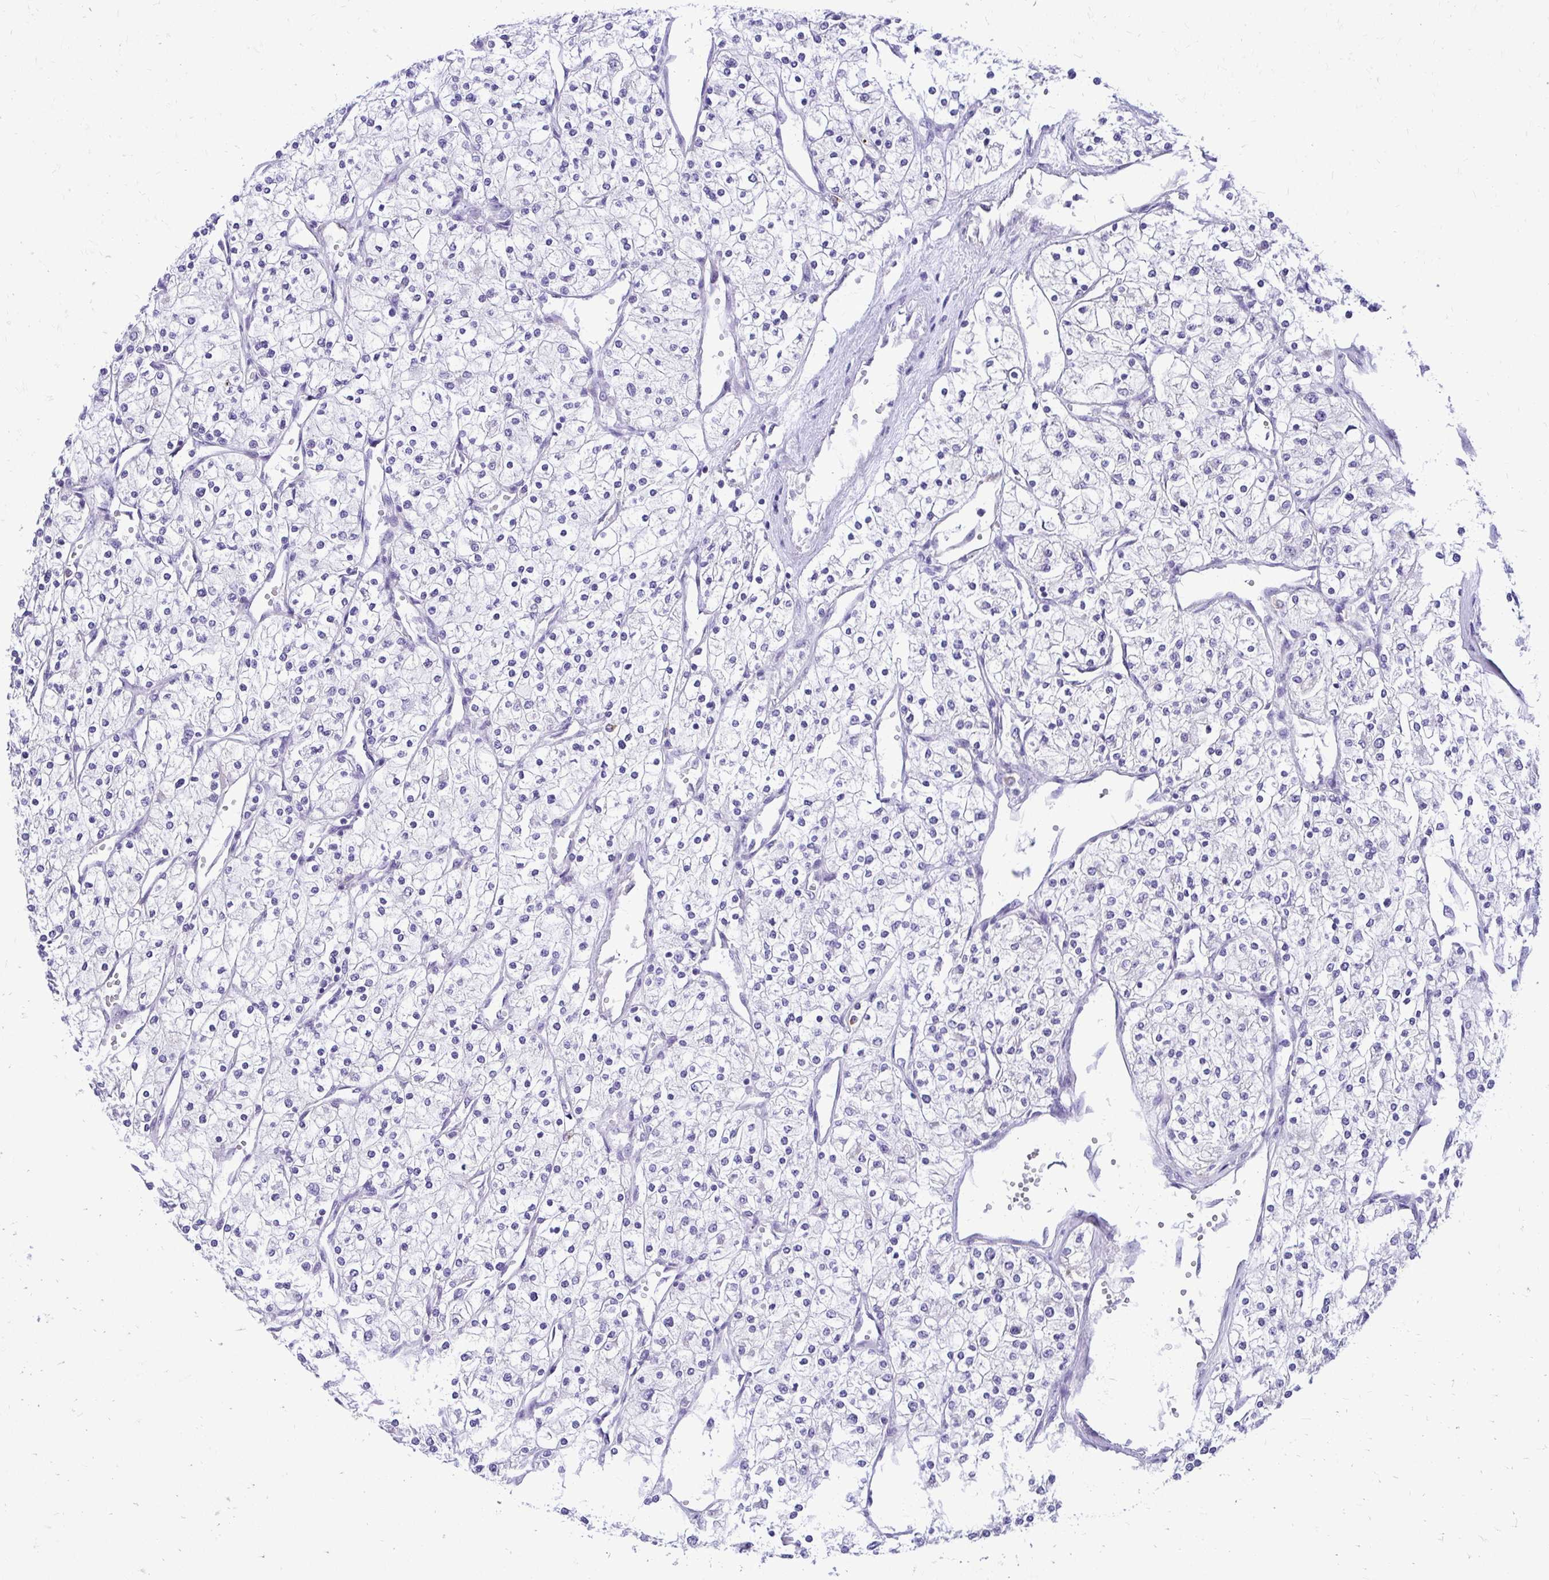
{"staining": {"intensity": "negative", "quantity": "none", "location": "none"}, "tissue": "renal cancer", "cell_type": "Tumor cells", "image_type": "cancer", "snomed": [{"axis": "morphology", "description": "Adenocarcinoma, NOS"}, {"axis": "topography", "description": "Kidney"}], "caption": "High power microscopy micrograph of an IHC photomicrograph of renal cancer (adenocarcinoma), revealing no significant staining in tumor cells.", "gene": "NIFK", "patient": {"sex": "male", "age": 80}}